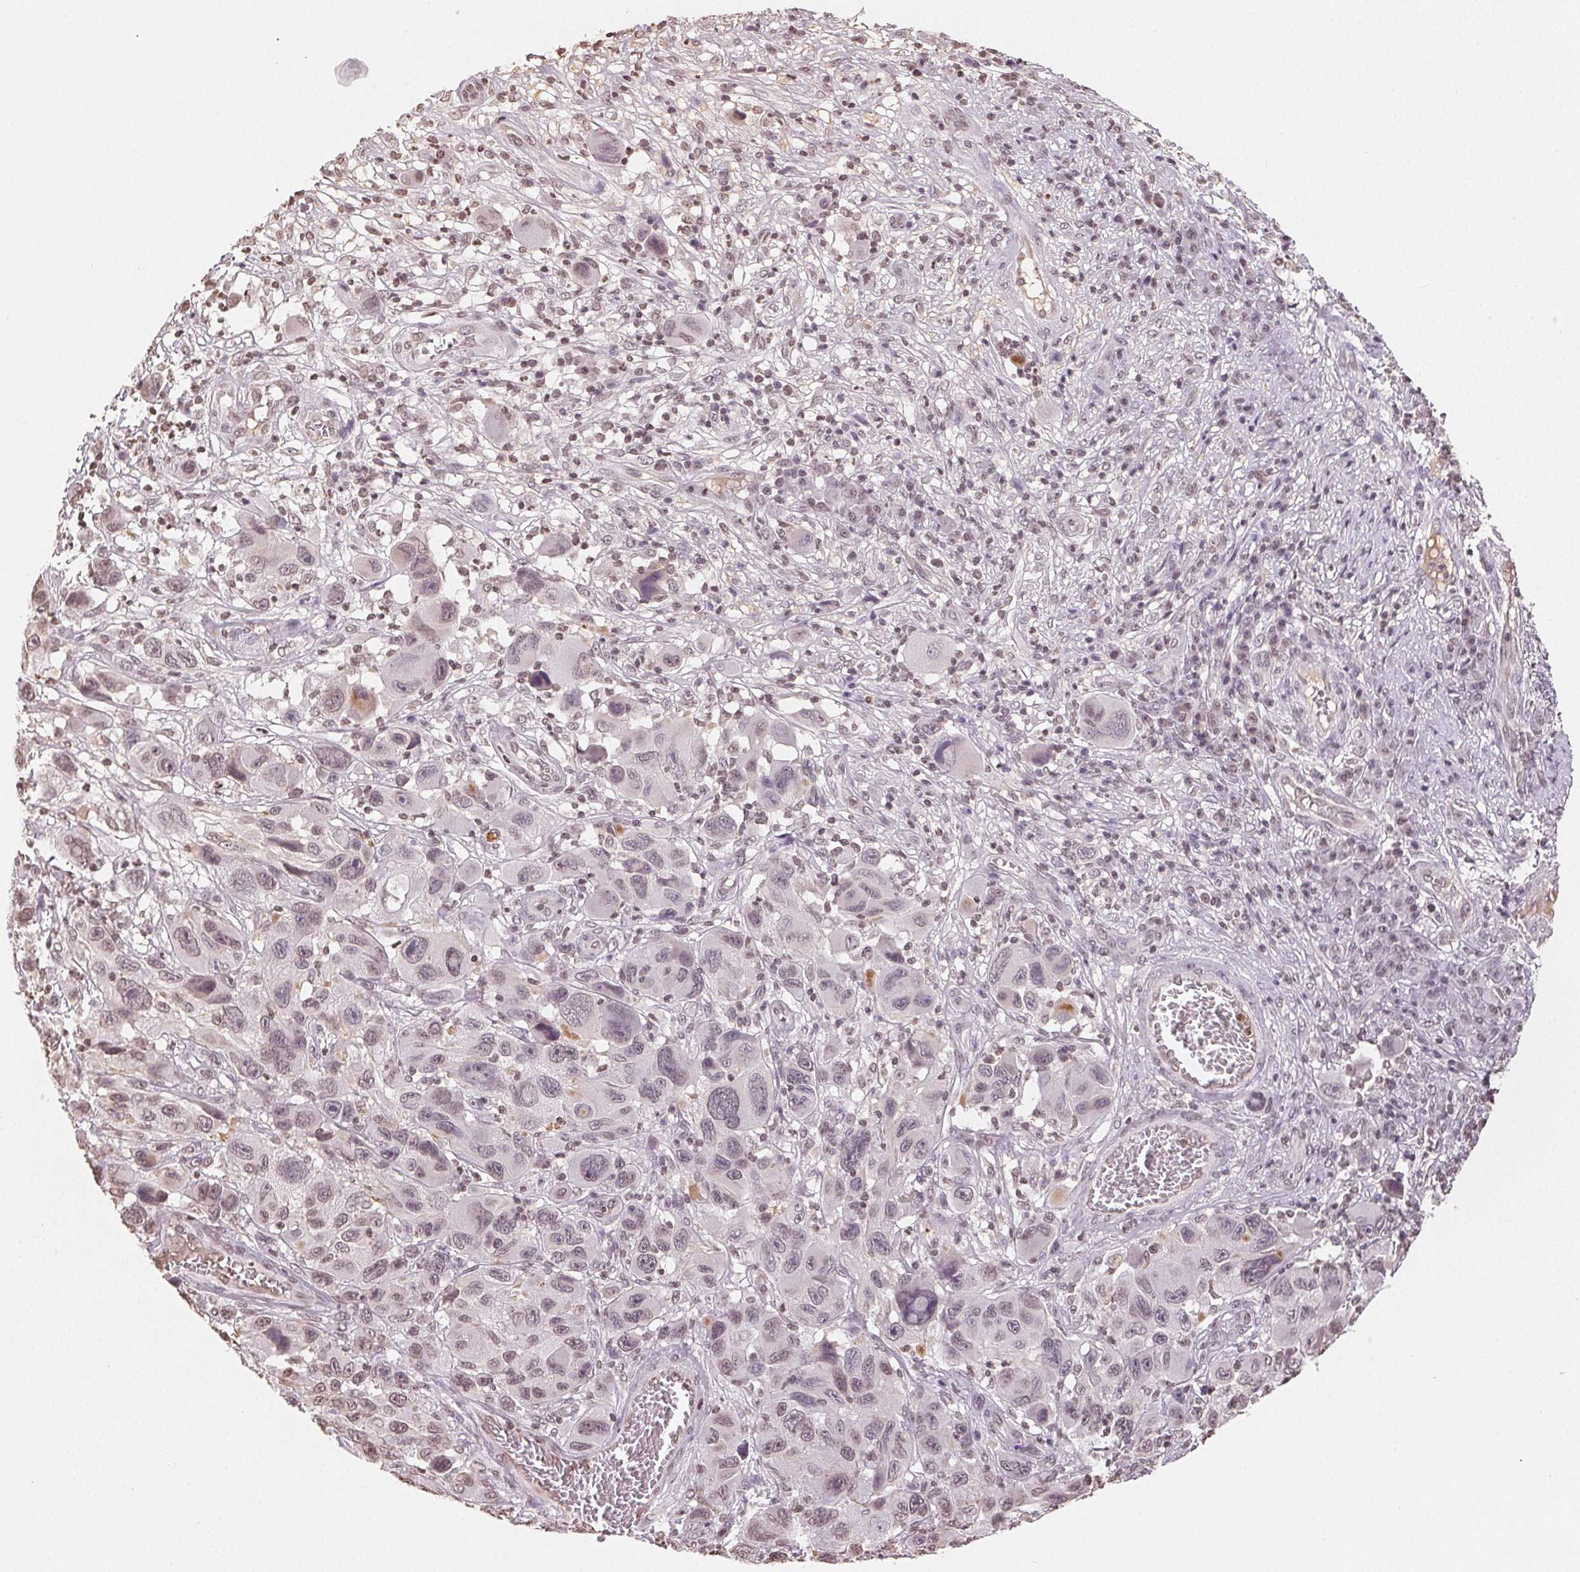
{"staining": {"intensity": "weak", "quantity": "25%-75%", "location": "nuclear"}, "tissue": "melanoma", "cell_type": "Tumor cells", "image_type": "cancer", "snomed": [{"axis": "morphology", "description": "Malignant melanoma, NOS"}, {"axis": "topography", "description": "Skin"}], "caption": "Immunohistochemical staining of human melanoma displays weak nuclear protein expression in approximately 25%-75% of tumor cells. Using DAB (brown) and hematoxylin (blue) stains, captured at high magnification using brightfield microscopy.", "gene": "TBP", "patient": {"sex": "male", "age": 53}}